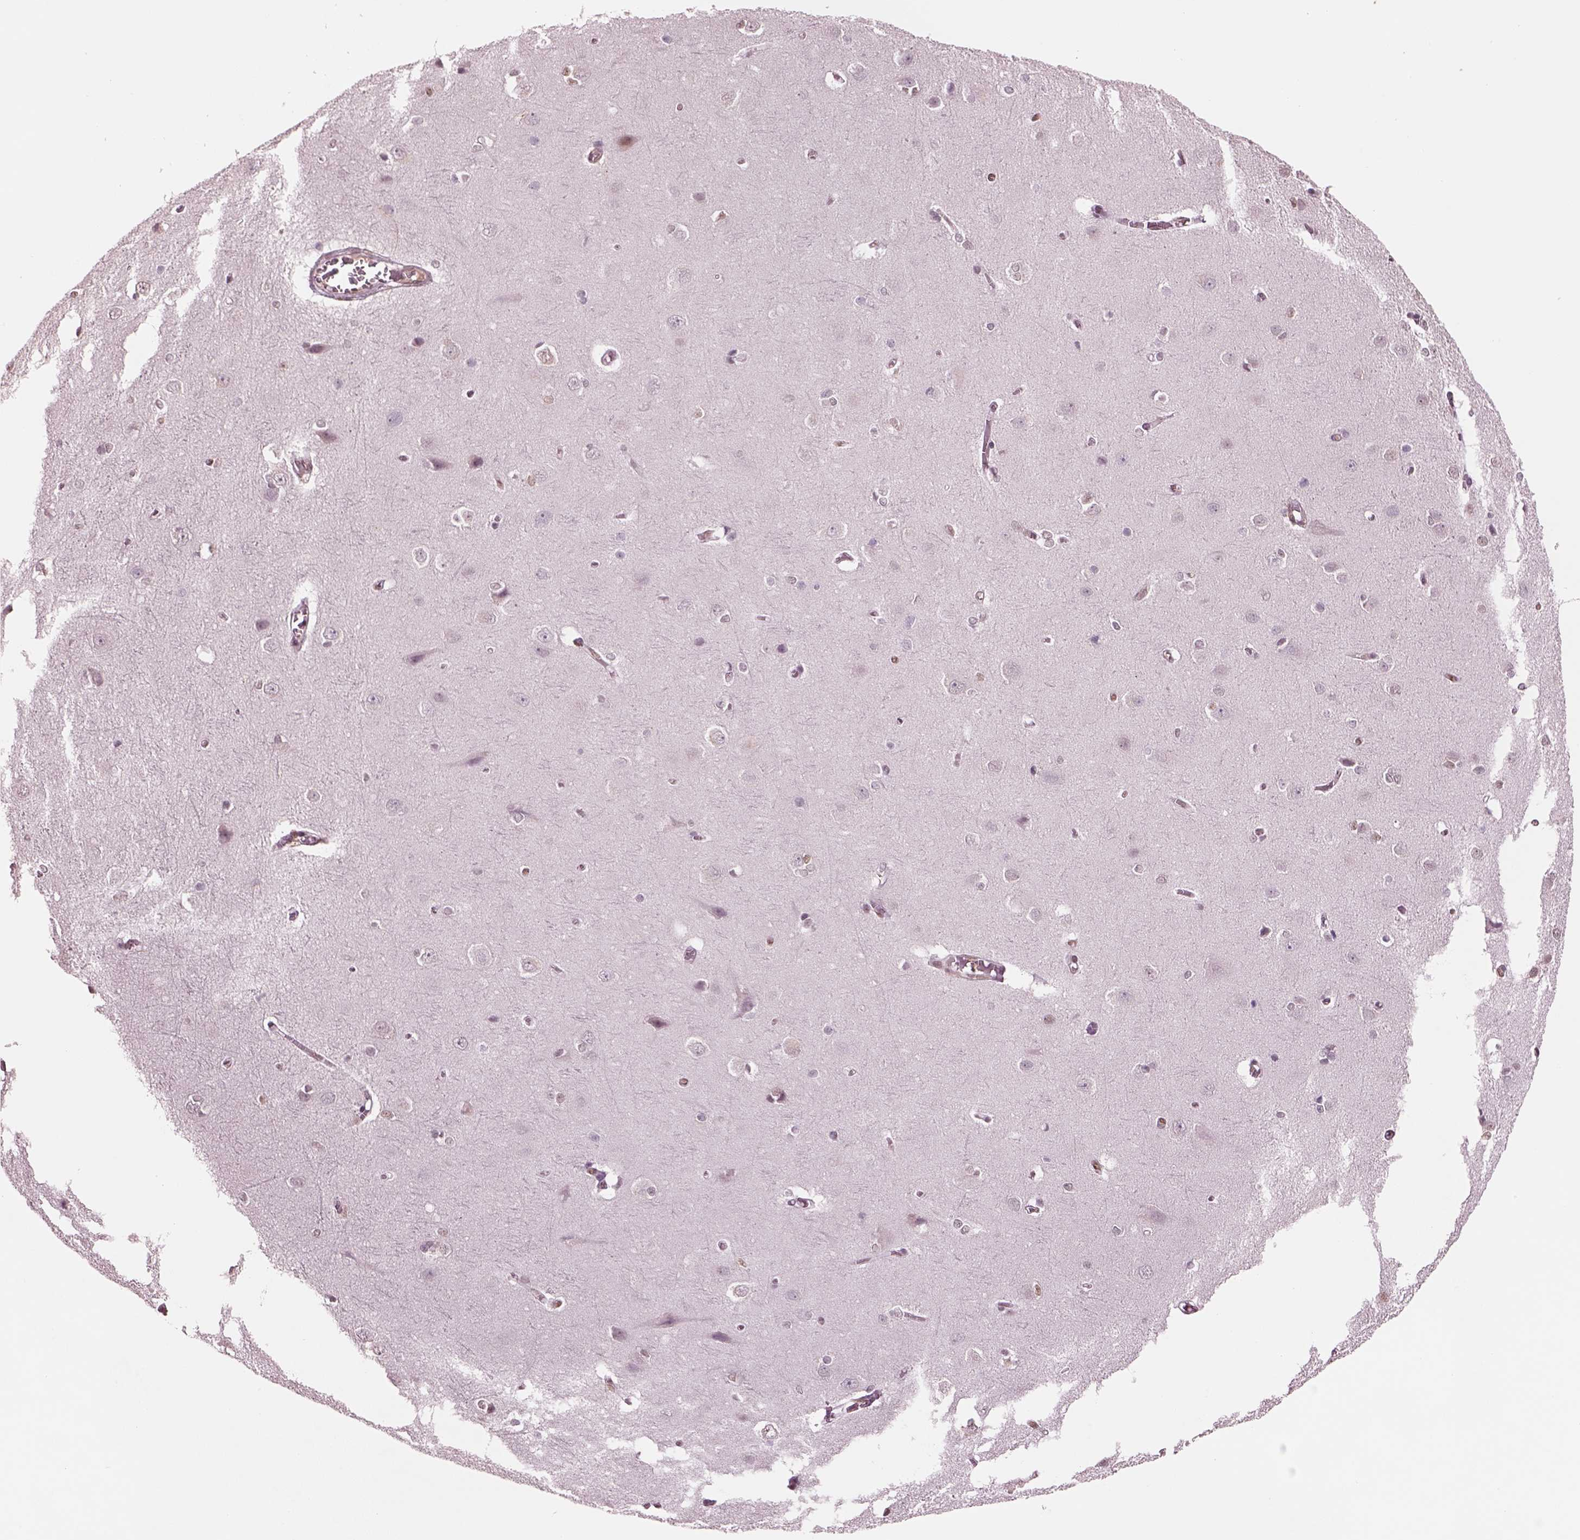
{"staining": {"intensity": "negative", "quantity": "none", "location": "none"}, "tissue": "cerebral cortex", "cell_type": "Endothelial cells", "image_type": "normal", "snomed": [{"axis": "morphology", "description": "Normal tissue, NOS"}, {"axis": "topography", "description": "Cerebral cortex"}], "caption": "This is a image of immunohistochemistry (IHC) staining of benign cerebral cortex, which shows no positivity in endothelial cells.", "gene": "SEPHS1", "patient": {"sex": "male", "age": 37}}